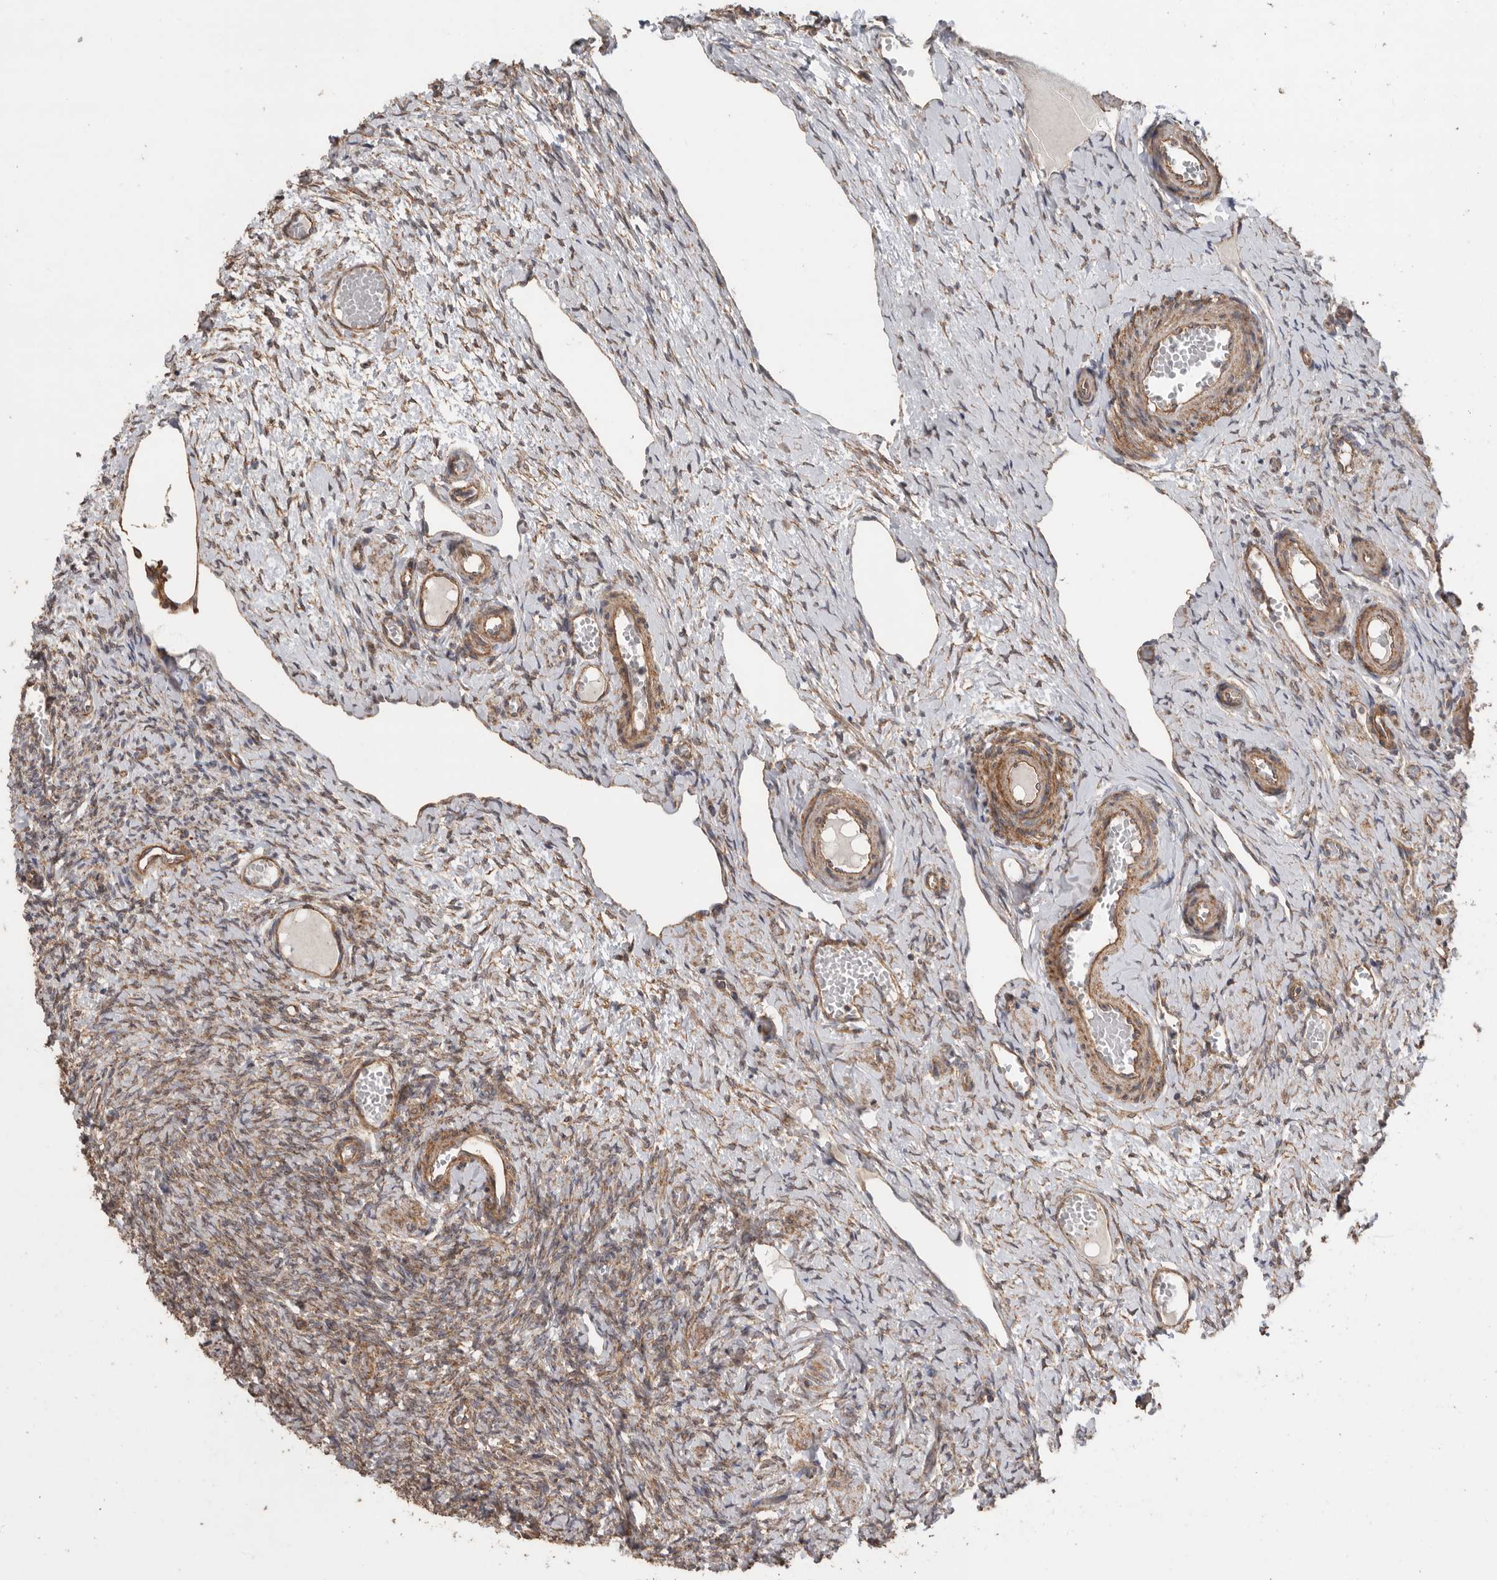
{"staining": {"intensity": "moderate", "quantity": ">75%", "location": "cytoplasmic/membranous"}, "tissue": "ovary", "cell_type": "Ovarian stroma cells", "image_type": "normal", "snomed": [{"axis": "morphology", "description": "Adenocarcinoma, NOS"}, {"axis": "topography", "description": "Endometrium"}], "caption": "Protein analysis of unremarkable ovary reveals moderate cytoplasmic/membranous positivity in approximately >75% of ovarian stroma cells.", "gene": "PODXL2", "patient": {"sex": "female", "age": 32}}